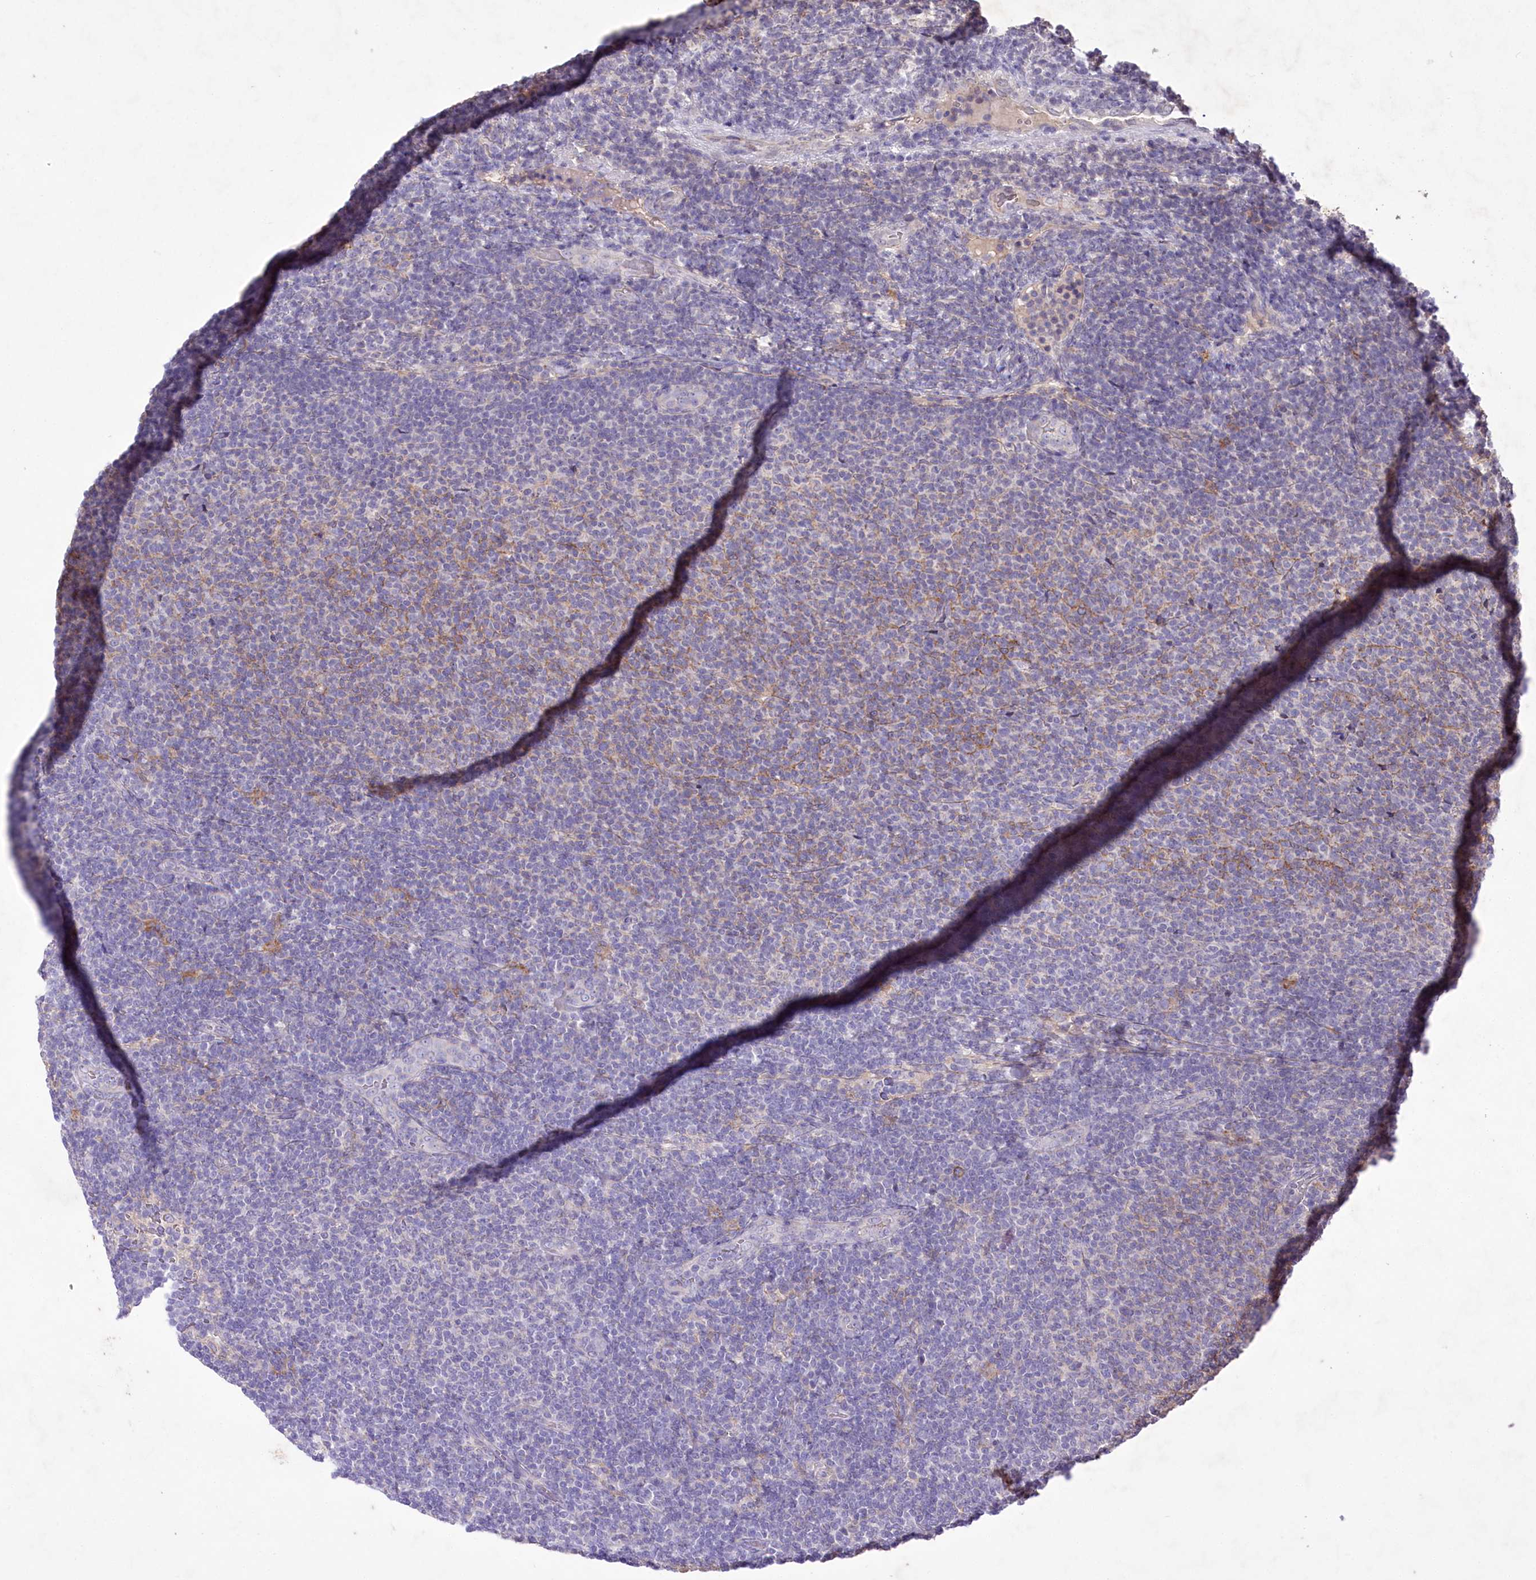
{"staining": {"intensity": "negative", "quantity": "none", "location": "none"}, "tissue": "lymphoma", "cell_type": "Tumor cells", "image_type": "cancer", "snomed": [{"axis": "morphology", "description": "Malignant lymphoma, non-Hodgkin's type, Low grade"}, {"axis": "topography", "description": "Lymph node"}], "caption": "Tumor cells show no significant protein expression in lymphoma.", "gene": "ENPP1", "patient": {"sex": "male", "age": 66}}